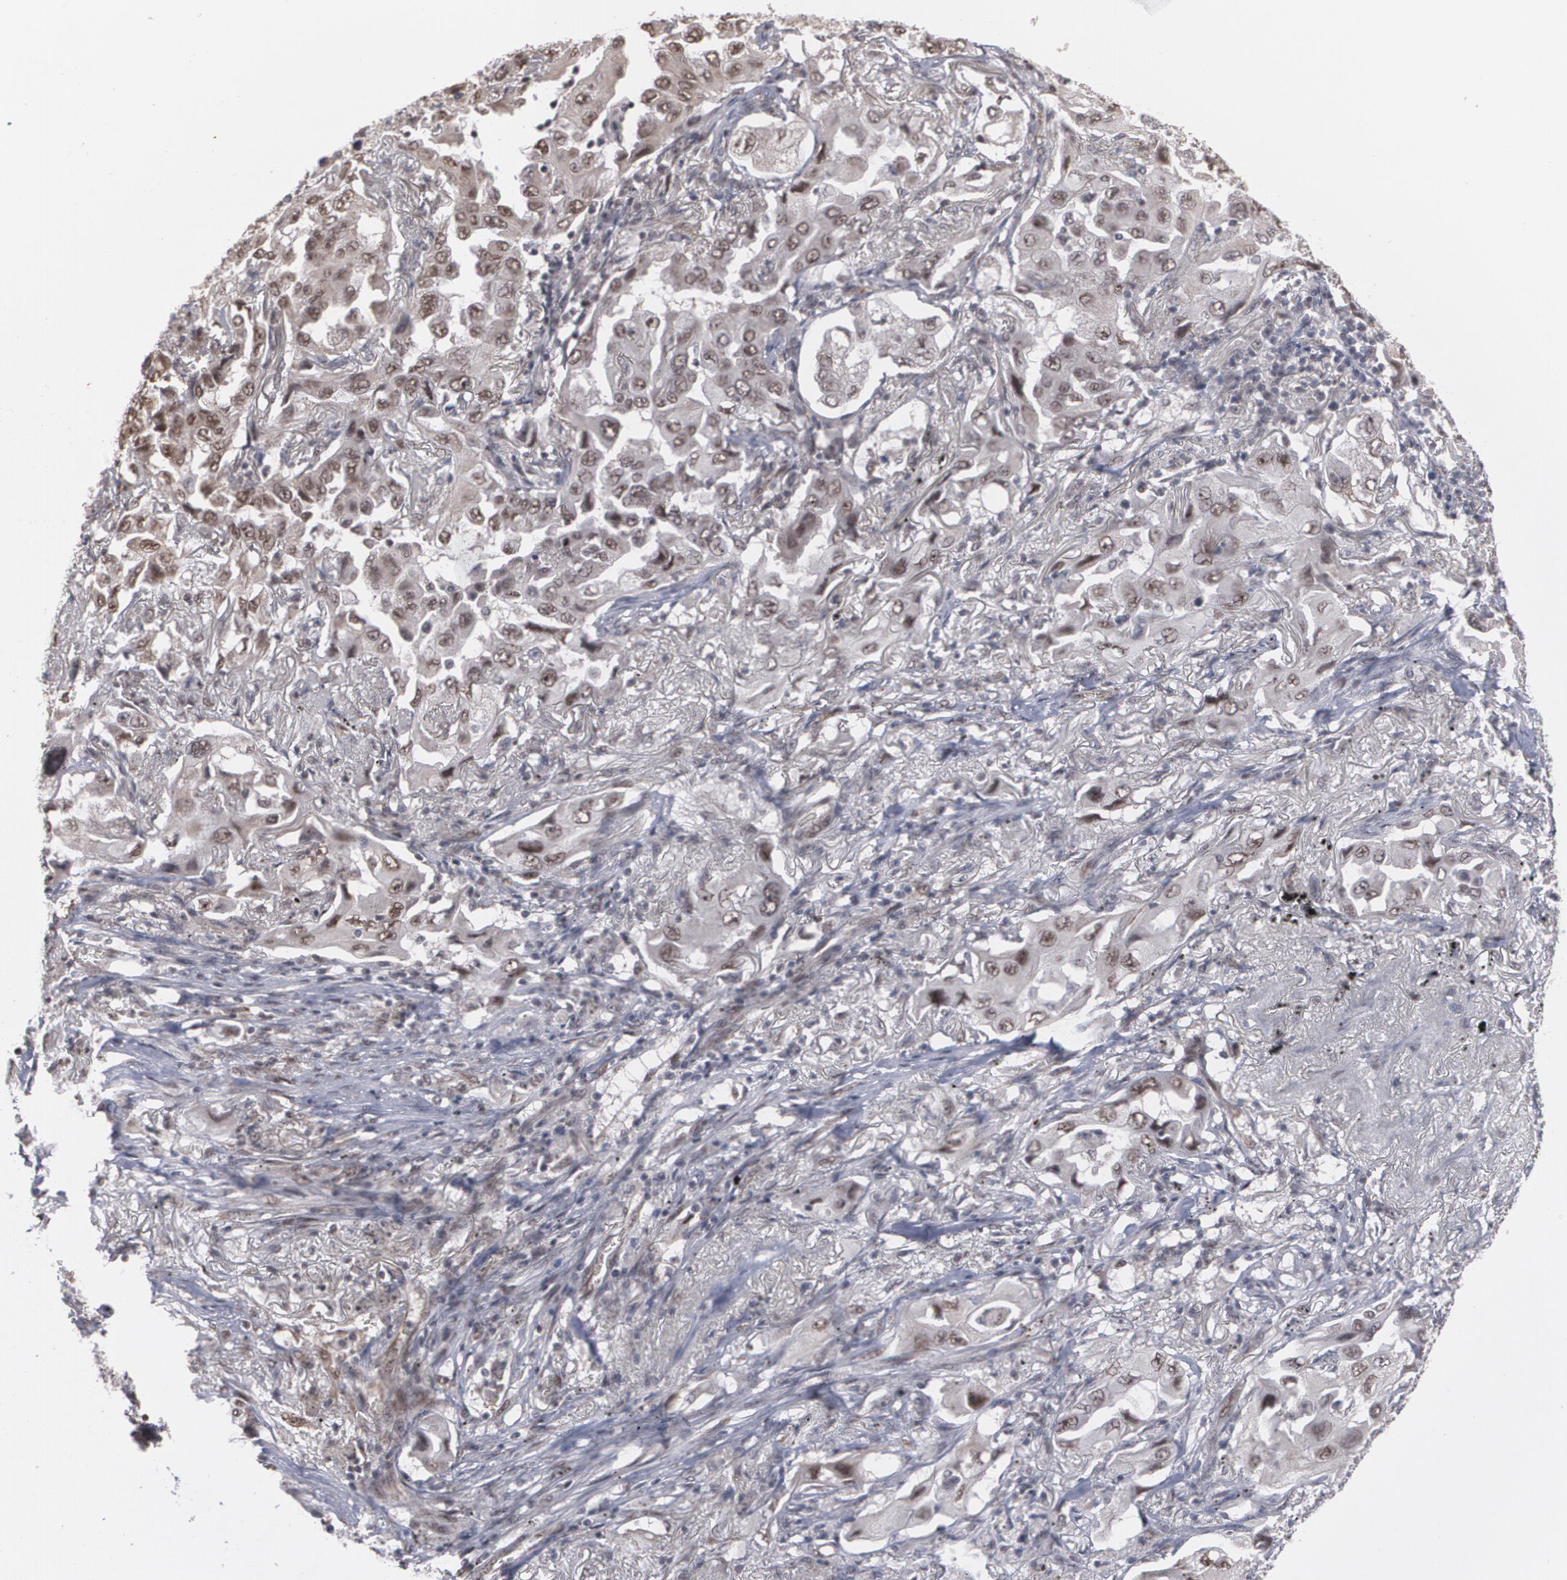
{"staining": {"intensity": "weak", "quantity": ">75%", "location": "nuclear"}, "tissue": "lung cancer", "cell_type": "Tumor cells", "image_type": "cancer", "snomed": [{"axis": "morphology", "description": "Adenocarcinoma, NOS"}, {"axis": "topography", "description": "Lung"}], "caption": "IHC histopathology image of neoplastic tissue: lung adenocarcinoma stained using immunohistochemistry demonstrates low levels of weak protein expression localized specifically in the nuclear of tumor cells, appearing as a nuclear brown color.", "gene": "ZNF75A", "patient": {"sex": "female", "age": 65}}